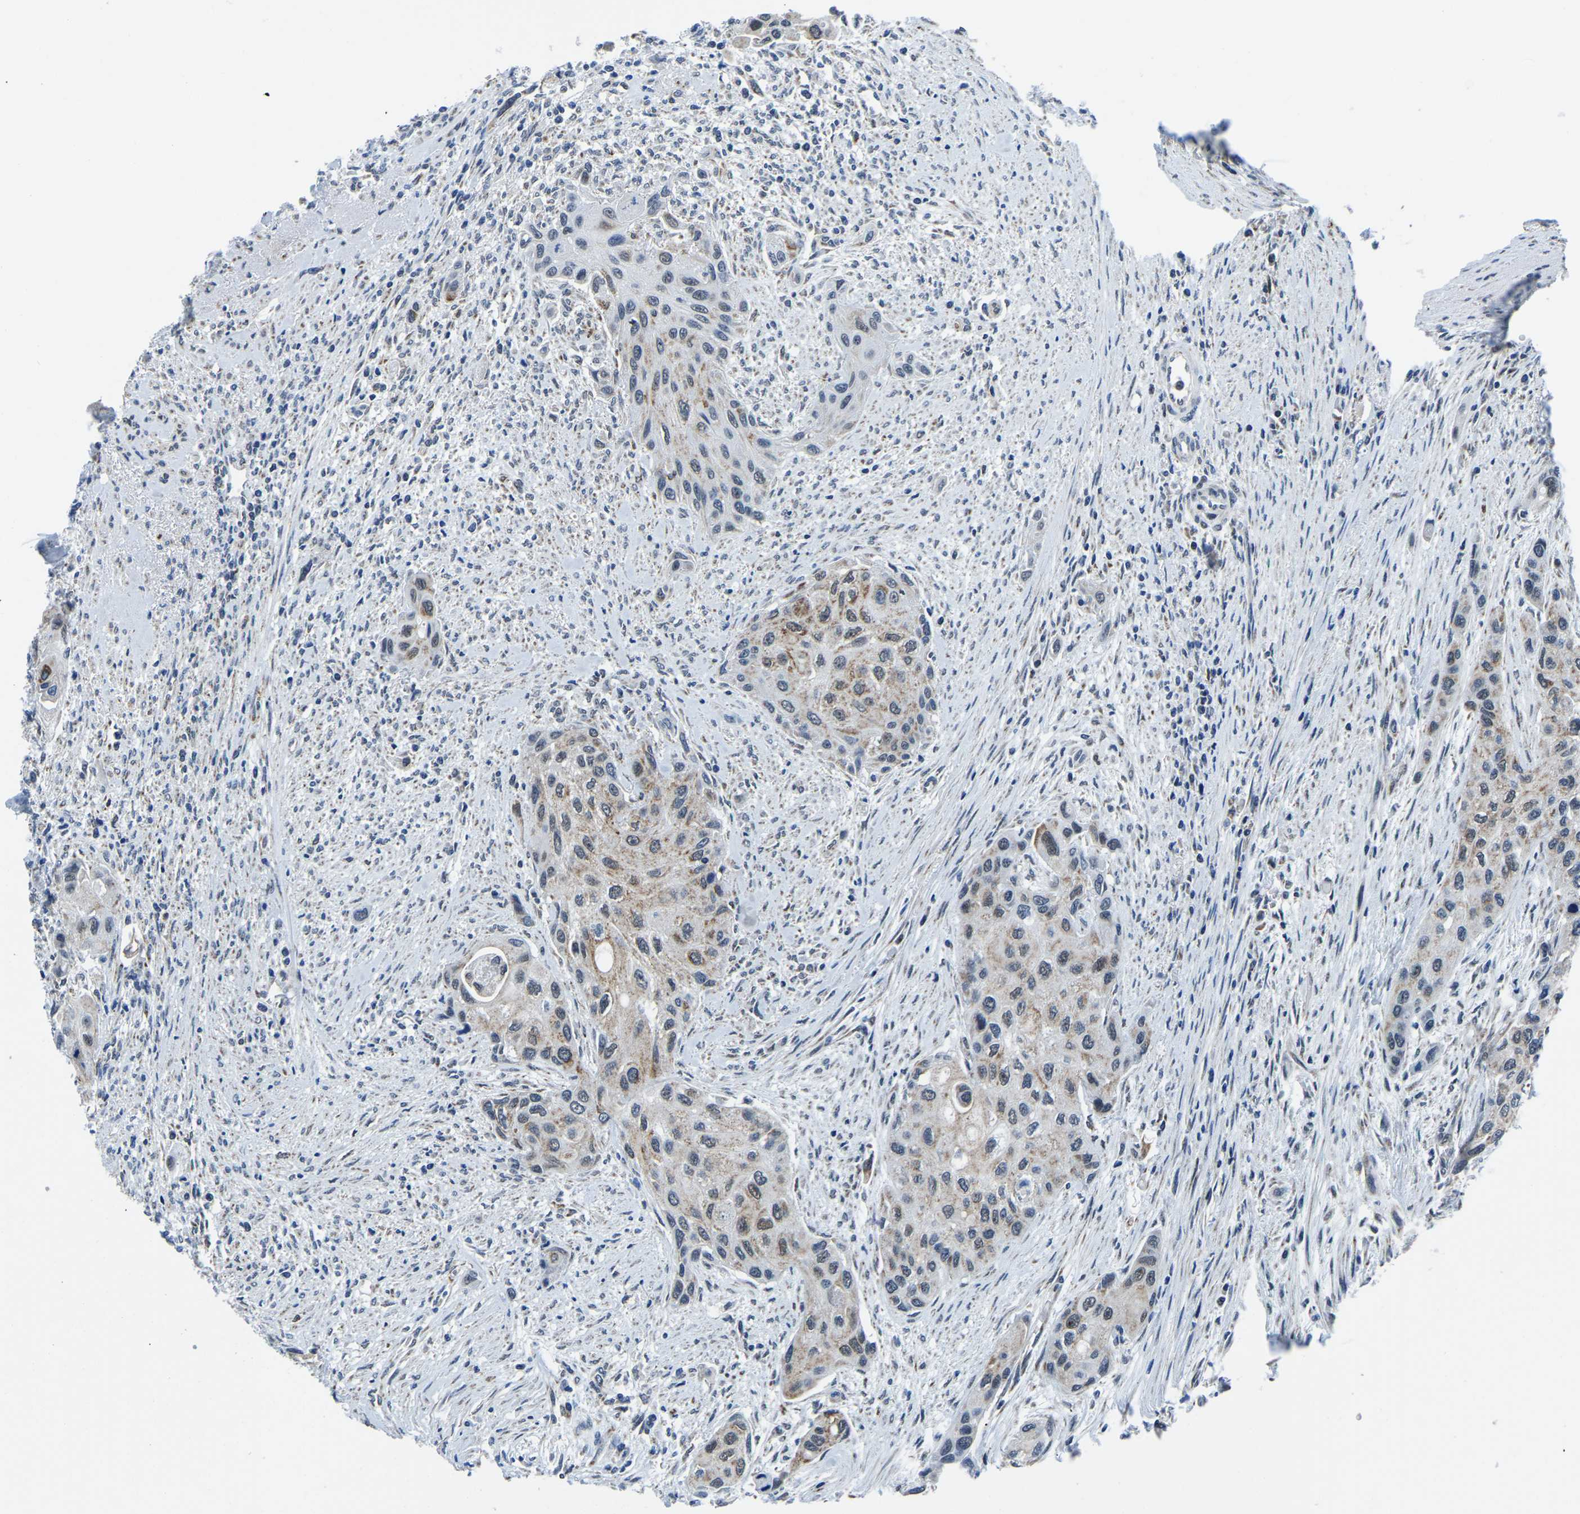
{"staining": {"intensity": "moderate", "quantity": "25%-75%", "location": "cytoplasmic/membranous,nuclear"}, "tissue": "urothelial cancer", "cell_type": "Tumor cells", "image_type": "cancer", "snomed": [{"axis": "morphology", "description": "Urothelial carcinoma, High grade"}, {"axis": "topography", "description": "Urinary bladder"}], "caption": "Urothelial carcinoma (high-grade) stained with a protein marker shows moderate staining in tumor cells.", "gene": "BNIP3L", "patient": {"sex": "female", "age": 56}}